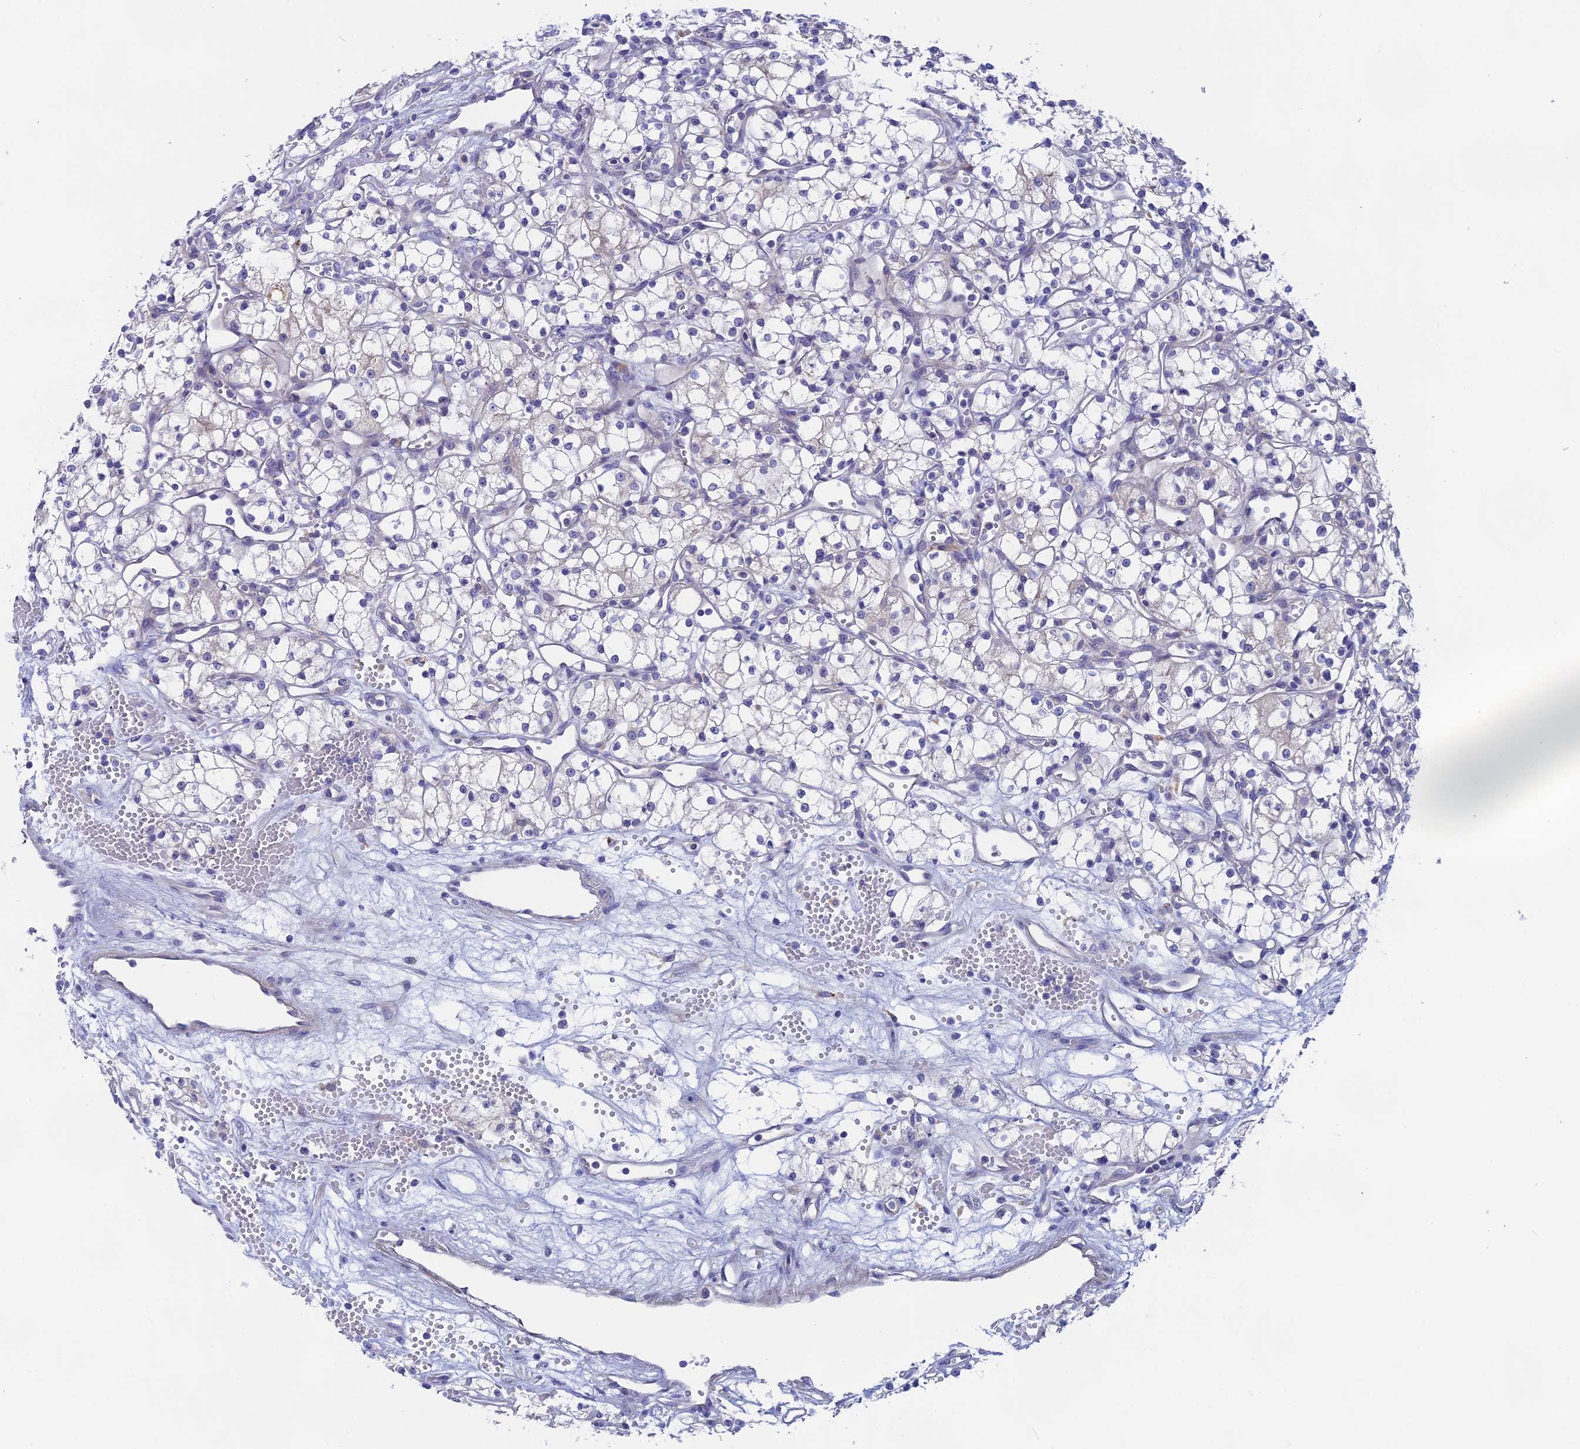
{"staining": {"intensity": "negative", "quantity": "none", "location": "none"}, "tissue": "renal cancer", "cell_type": "Tumor cells", "image_type": "cancer", "snomed": [{"axis": "morphology", "description": "Adenocarcinoma, NOS"}, {"axis": "topography", "description": "Kidney"}], "caption": "Renal cancer stained for a protein using IHC reveals no staining tumor cells.", "gene": "GLB1L", "patient": {"sex": "male", "age": 59}}